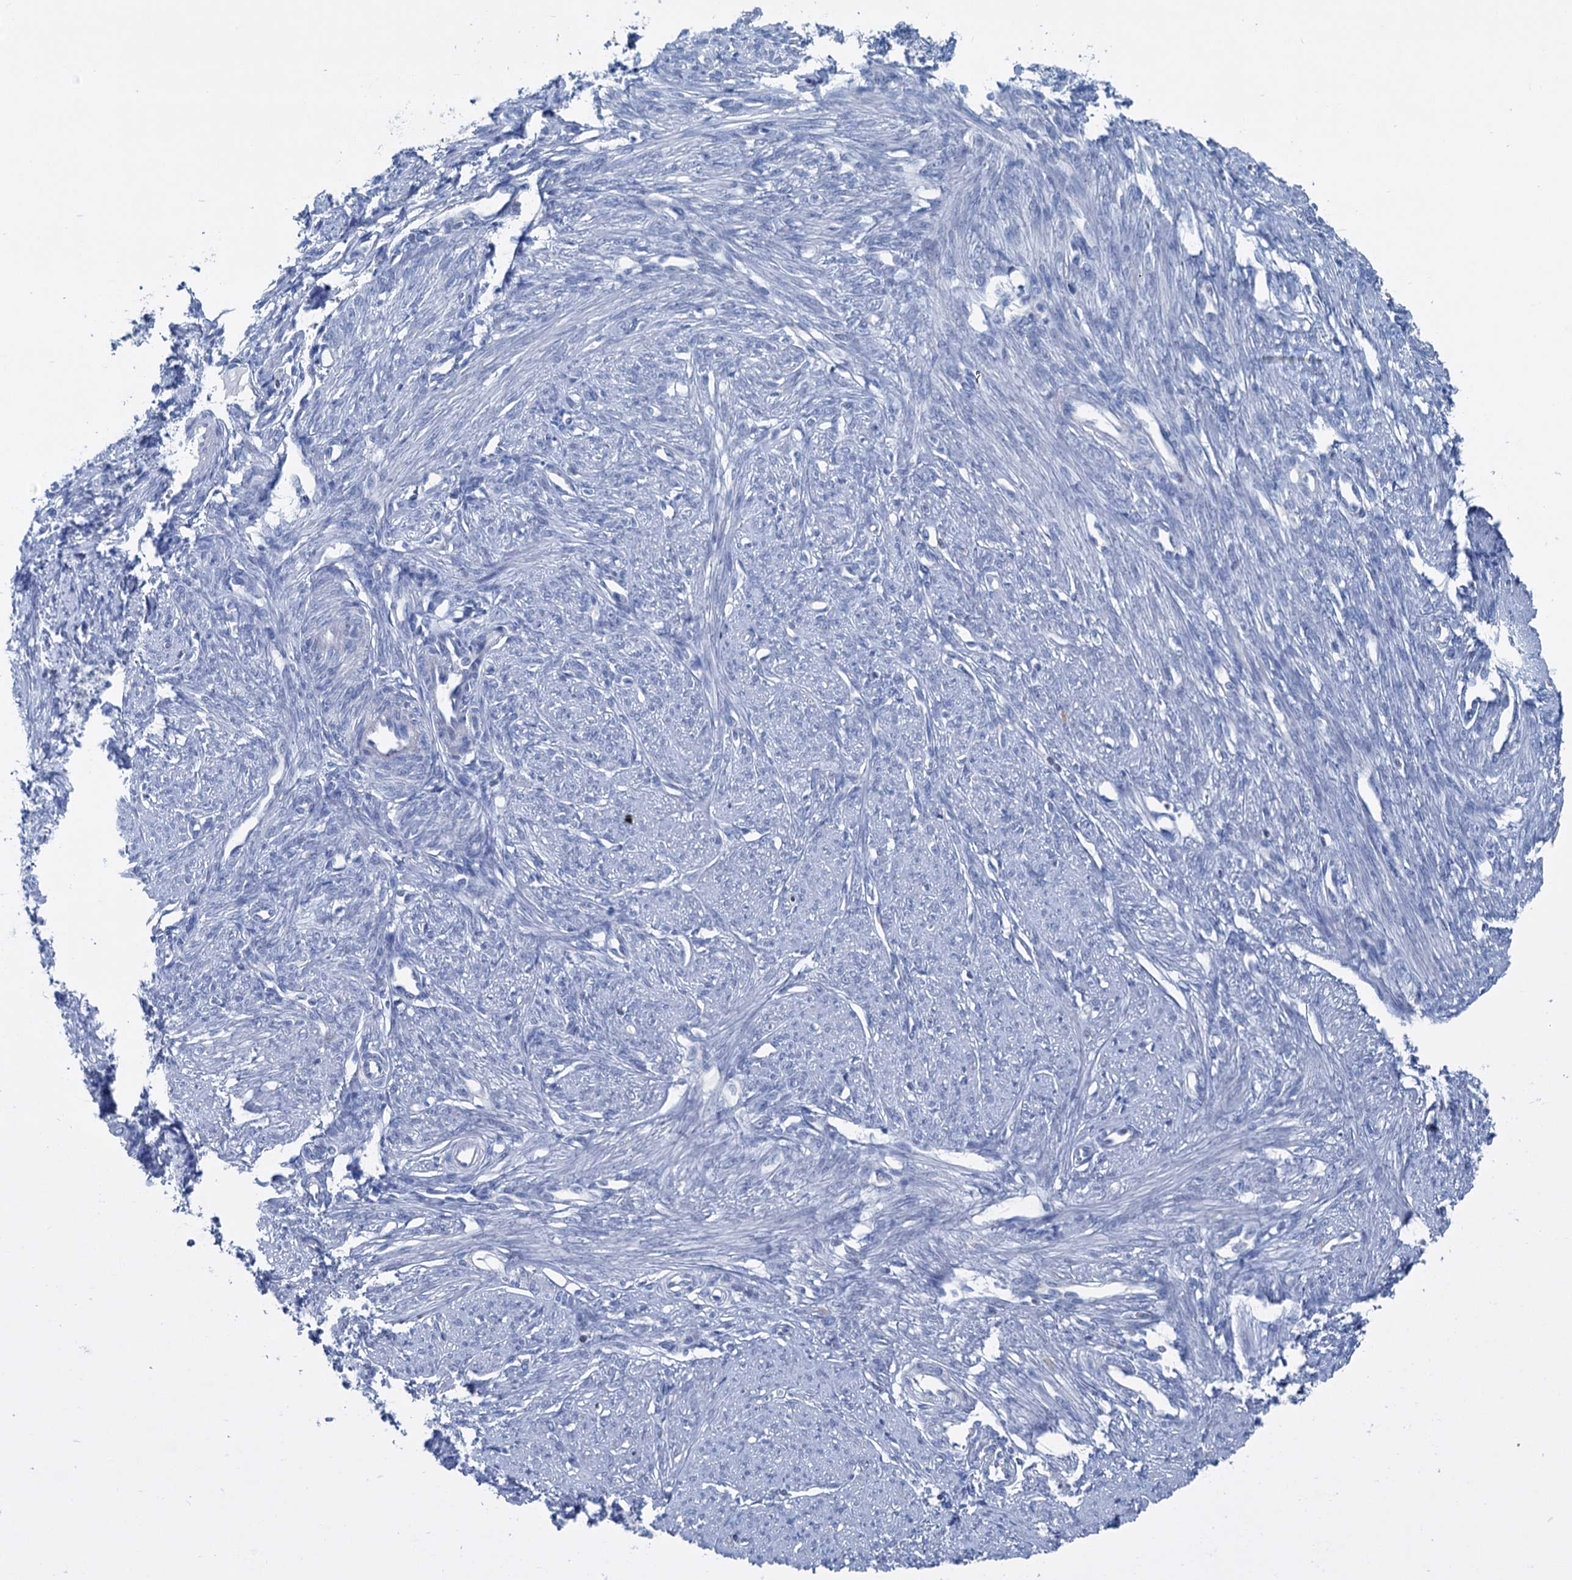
{"staining": {"intensity": "weak", "quantity": "<25%", "location": "nuclear"}, "tissue": "smooth muscle", "cell_type": "Smooth muscle cells", "image_type": "normal", "snomed": [{"axis": "morphology", "description": "Normal tissue, NOS"}, {"axis": "topography", "description": "Smooth muscle"}, {"axis": "topography", "description": "Uterus"}], "caption": "Immunohistochemistry photomicrograph of benign human smooth muscle stained for a protein (brown), which displays no expression in smooth muscle cells. (Immunohistochemistry, brightfield microscopy, high magnification).", "gene": "ELP4", "patient": {"sex": "female", "age": 59}}